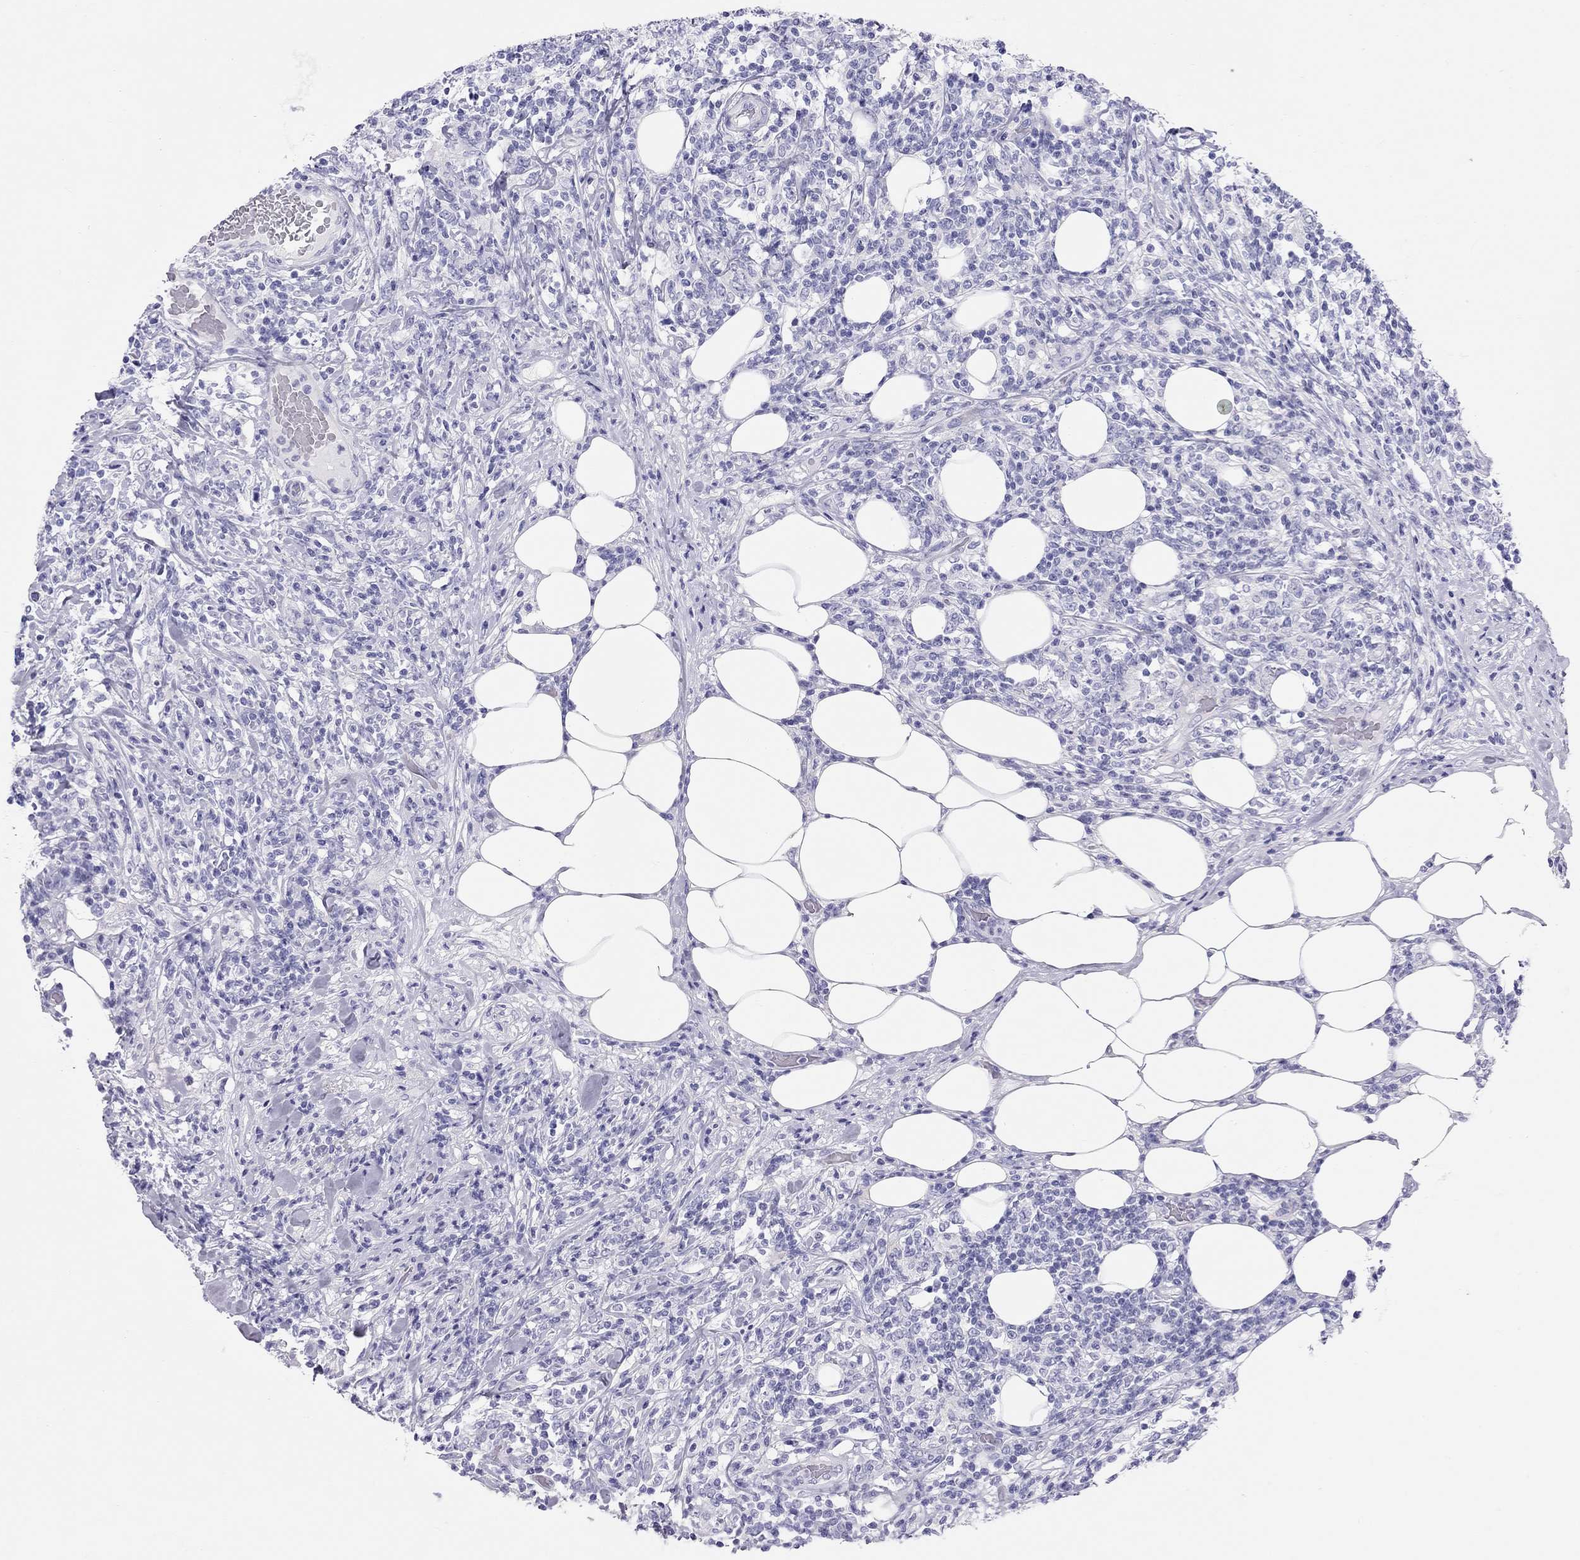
{"staining": {"intensity": "negative", "quantity": "none", "location": "none"}, "tissue": "lymphoma", "cell_type": "Tumor cells", "image_type": "cancer", "snomed": [{"axis": "morphology", "description": "Malignant lymphoma, non-Hodgkin's type, High grade"}, {"axis": "topography", "description": "Lymph node"}], "caption": "Protein analysis of high-grade malignant lymphoma, non-Hodgkin's type reveals no significant expression in tumor cells. The staining was performed using DAB to visualize the protein expression in brown, while the nuclei were stained in blue with hematoxylin (Magnification: 20x).", "gene": "PSMB11", "patient": {"sex": "female", "age": 84}}